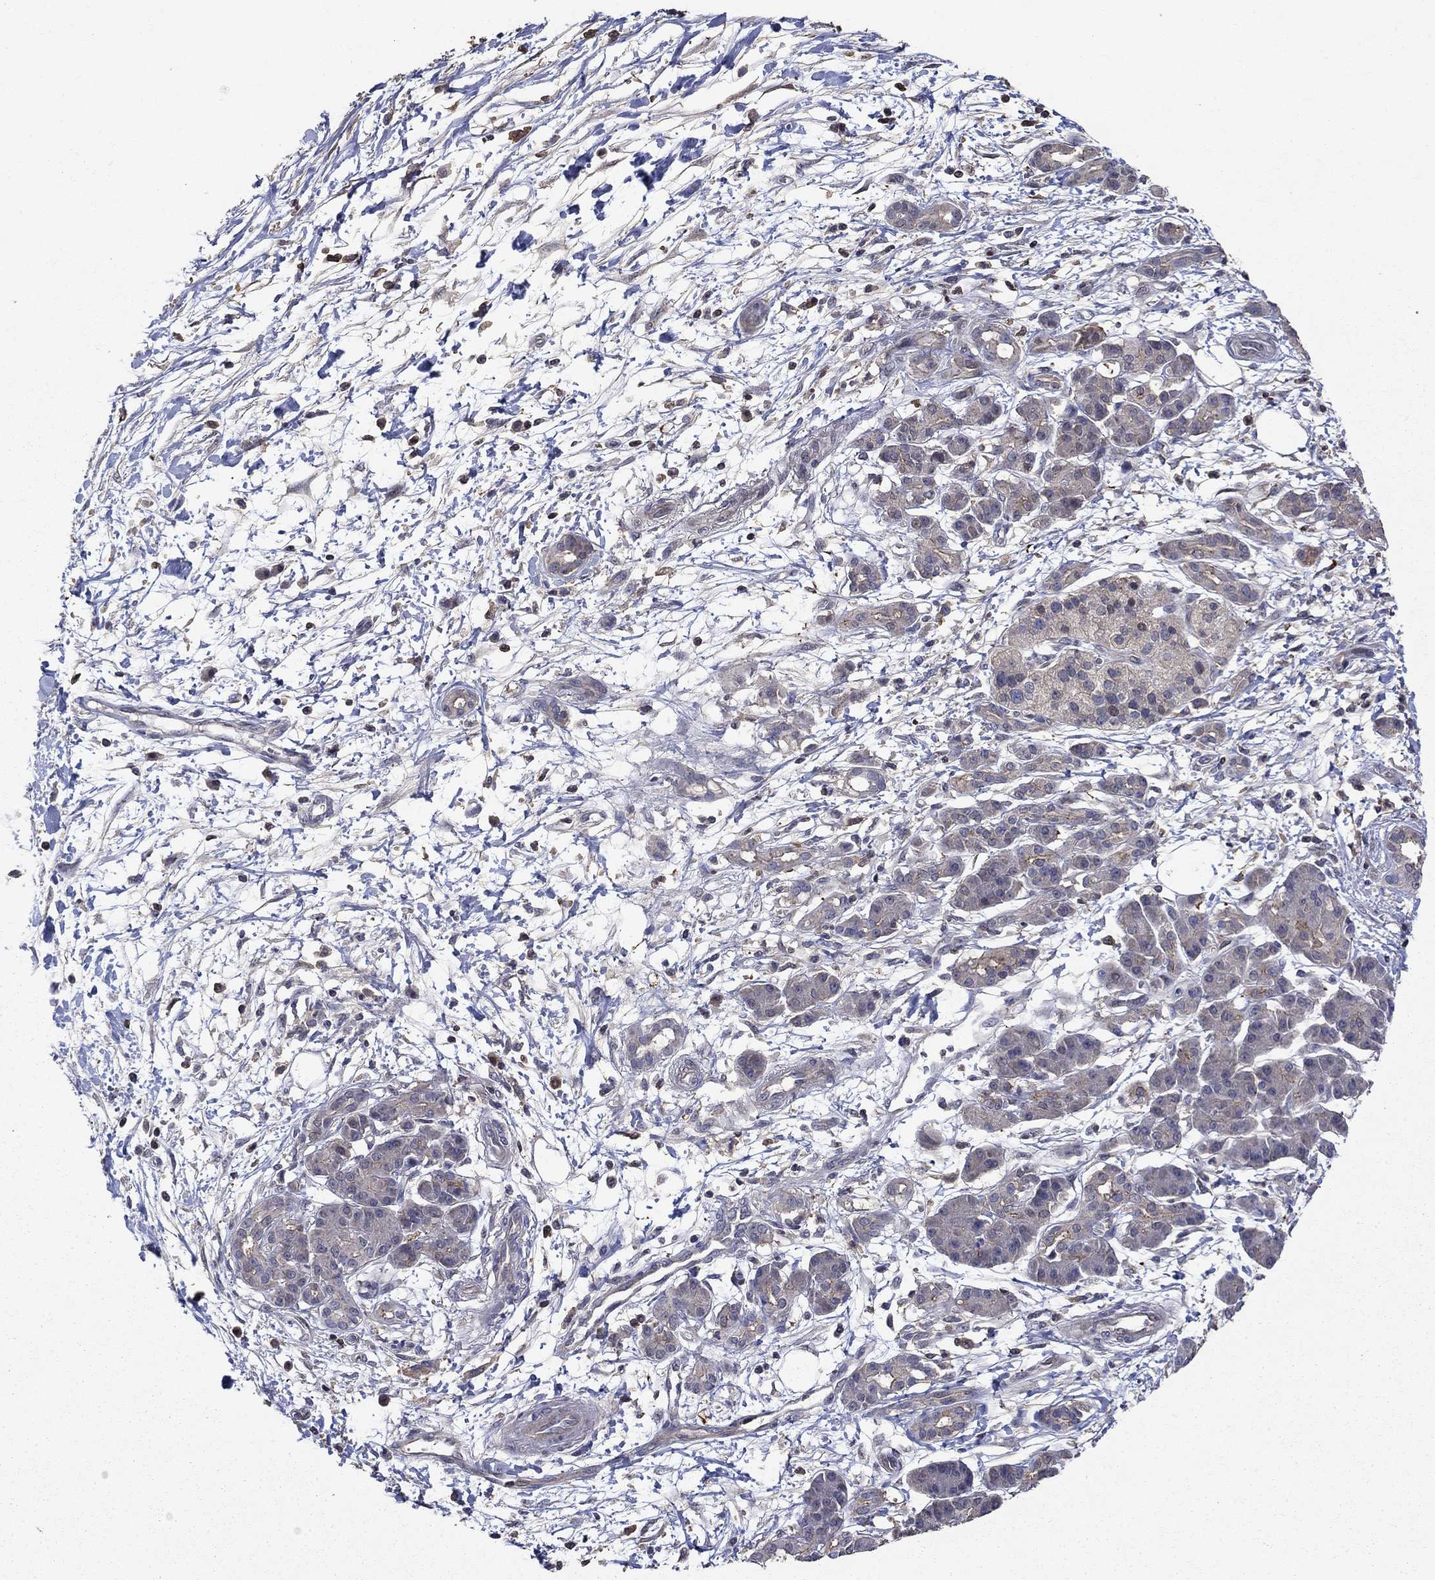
{"staining": {"intensity": "weak", "quantity": "<25%", "location": "cytoplasmic/membranous"}, "tissue": "pancreatic cancer", "cell_type": "Tumor cells", "image_type": "cancer", "snomed": [{"axis": "morphology", "description": "Adenocarcinoma, NOS"}, {"axis": "topography", "description": "Pancreas"}], "caption": "A histopathology image of pancreatic cancer stained for a protein displays no brown staining in tumor cells.", "gene": "DVL1", "patient": {"sex": "male", "age": 72}}